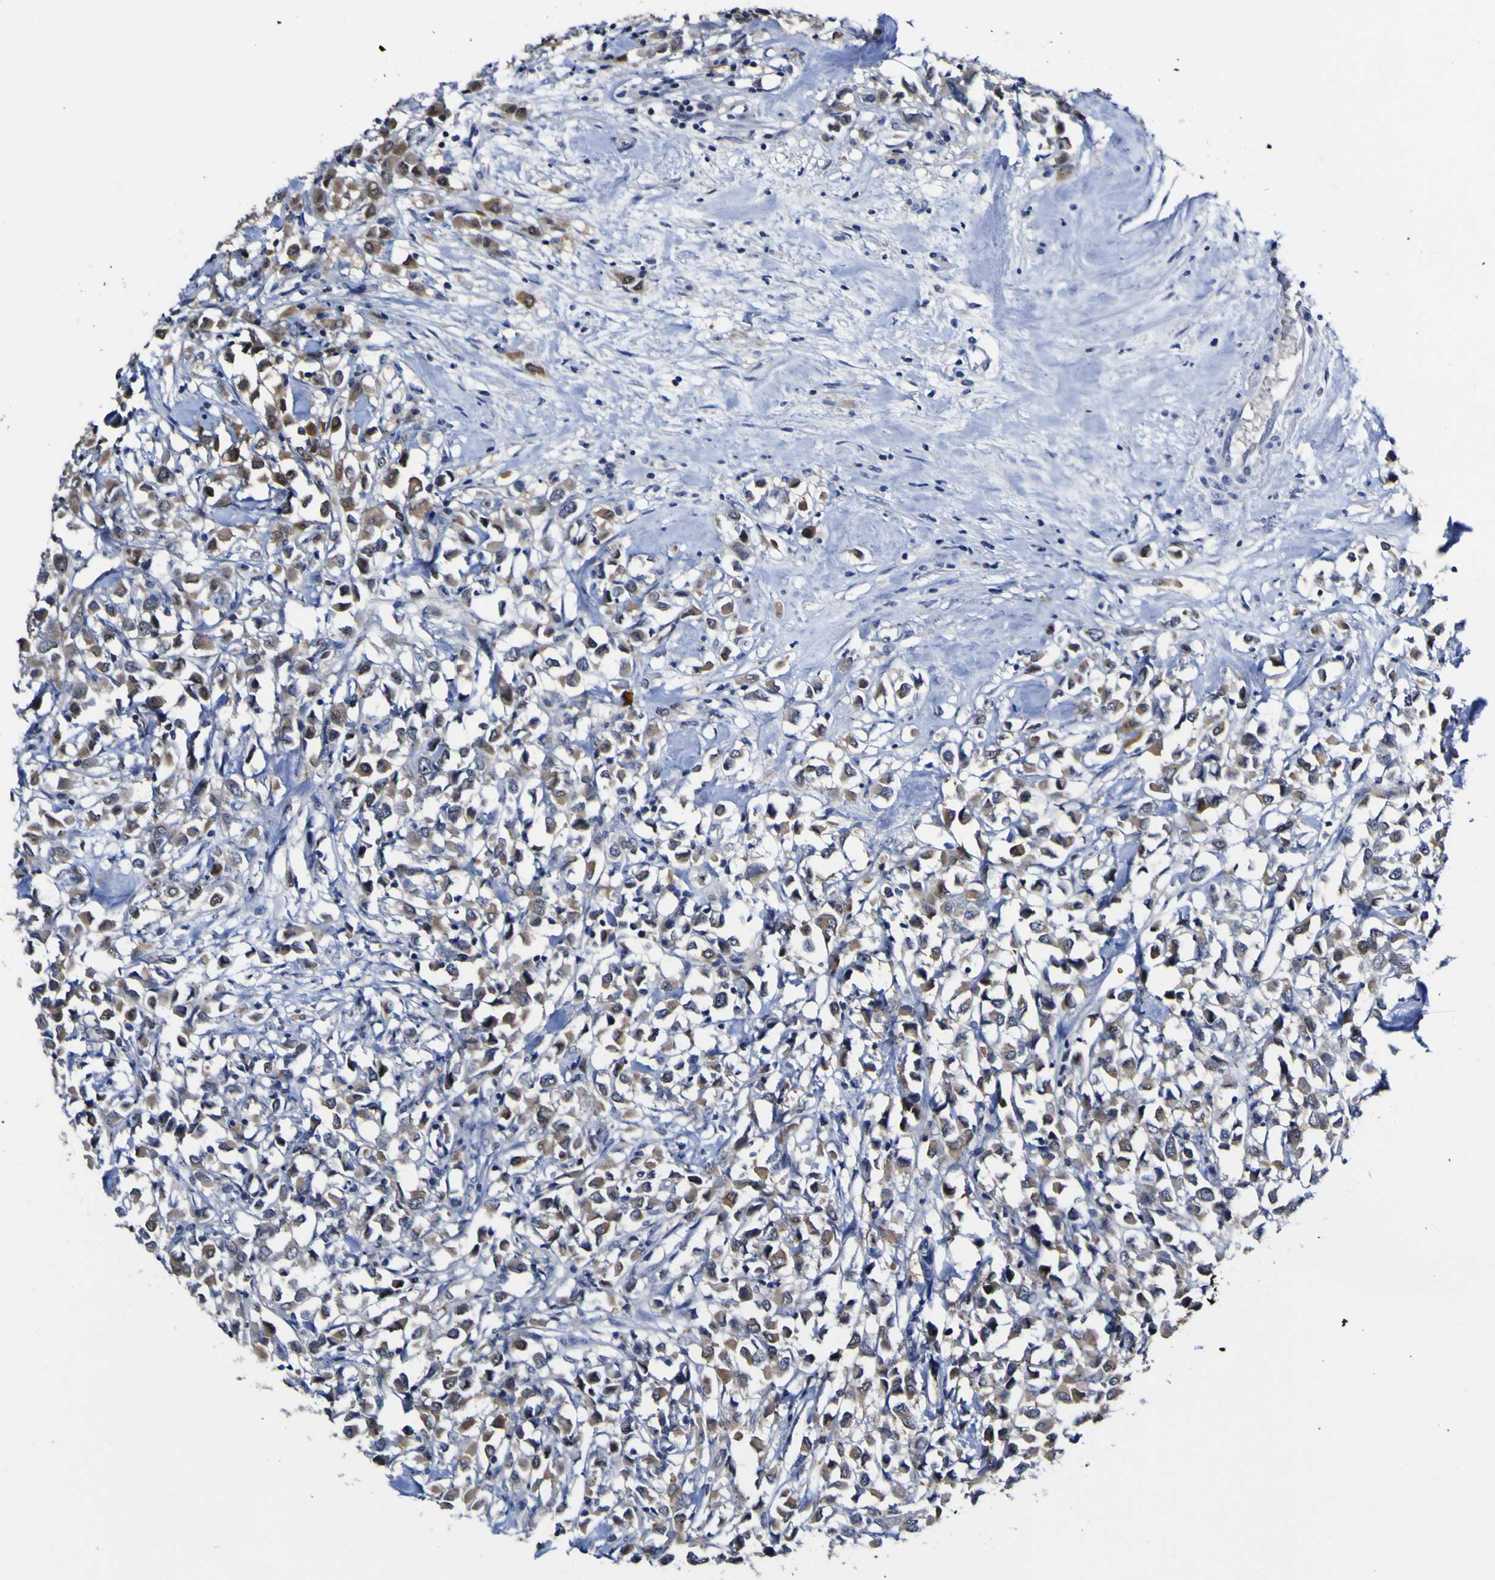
{"staining": {"intensity": "moderate", "quantity": ">75%", "location": "cytoplasmic/membranous"}, "tissue": "breast cancer", "cell_type": "Tumor cells", "image_type": "cancer", "snomed": [{"axis": "morphology", "description": "Duct carcinoma"}, {"axis": "topography", "description": "Breast"}], "caption": "This is a histology image of immunohistochemistry (IHC) staining of breast infiltrating ductal carcinoma, which shows moderate expression in the cytoplasmic/membranous of tumor cells.", "gene": "CASP6", "patient": {"sex": "female", "age": 61}}